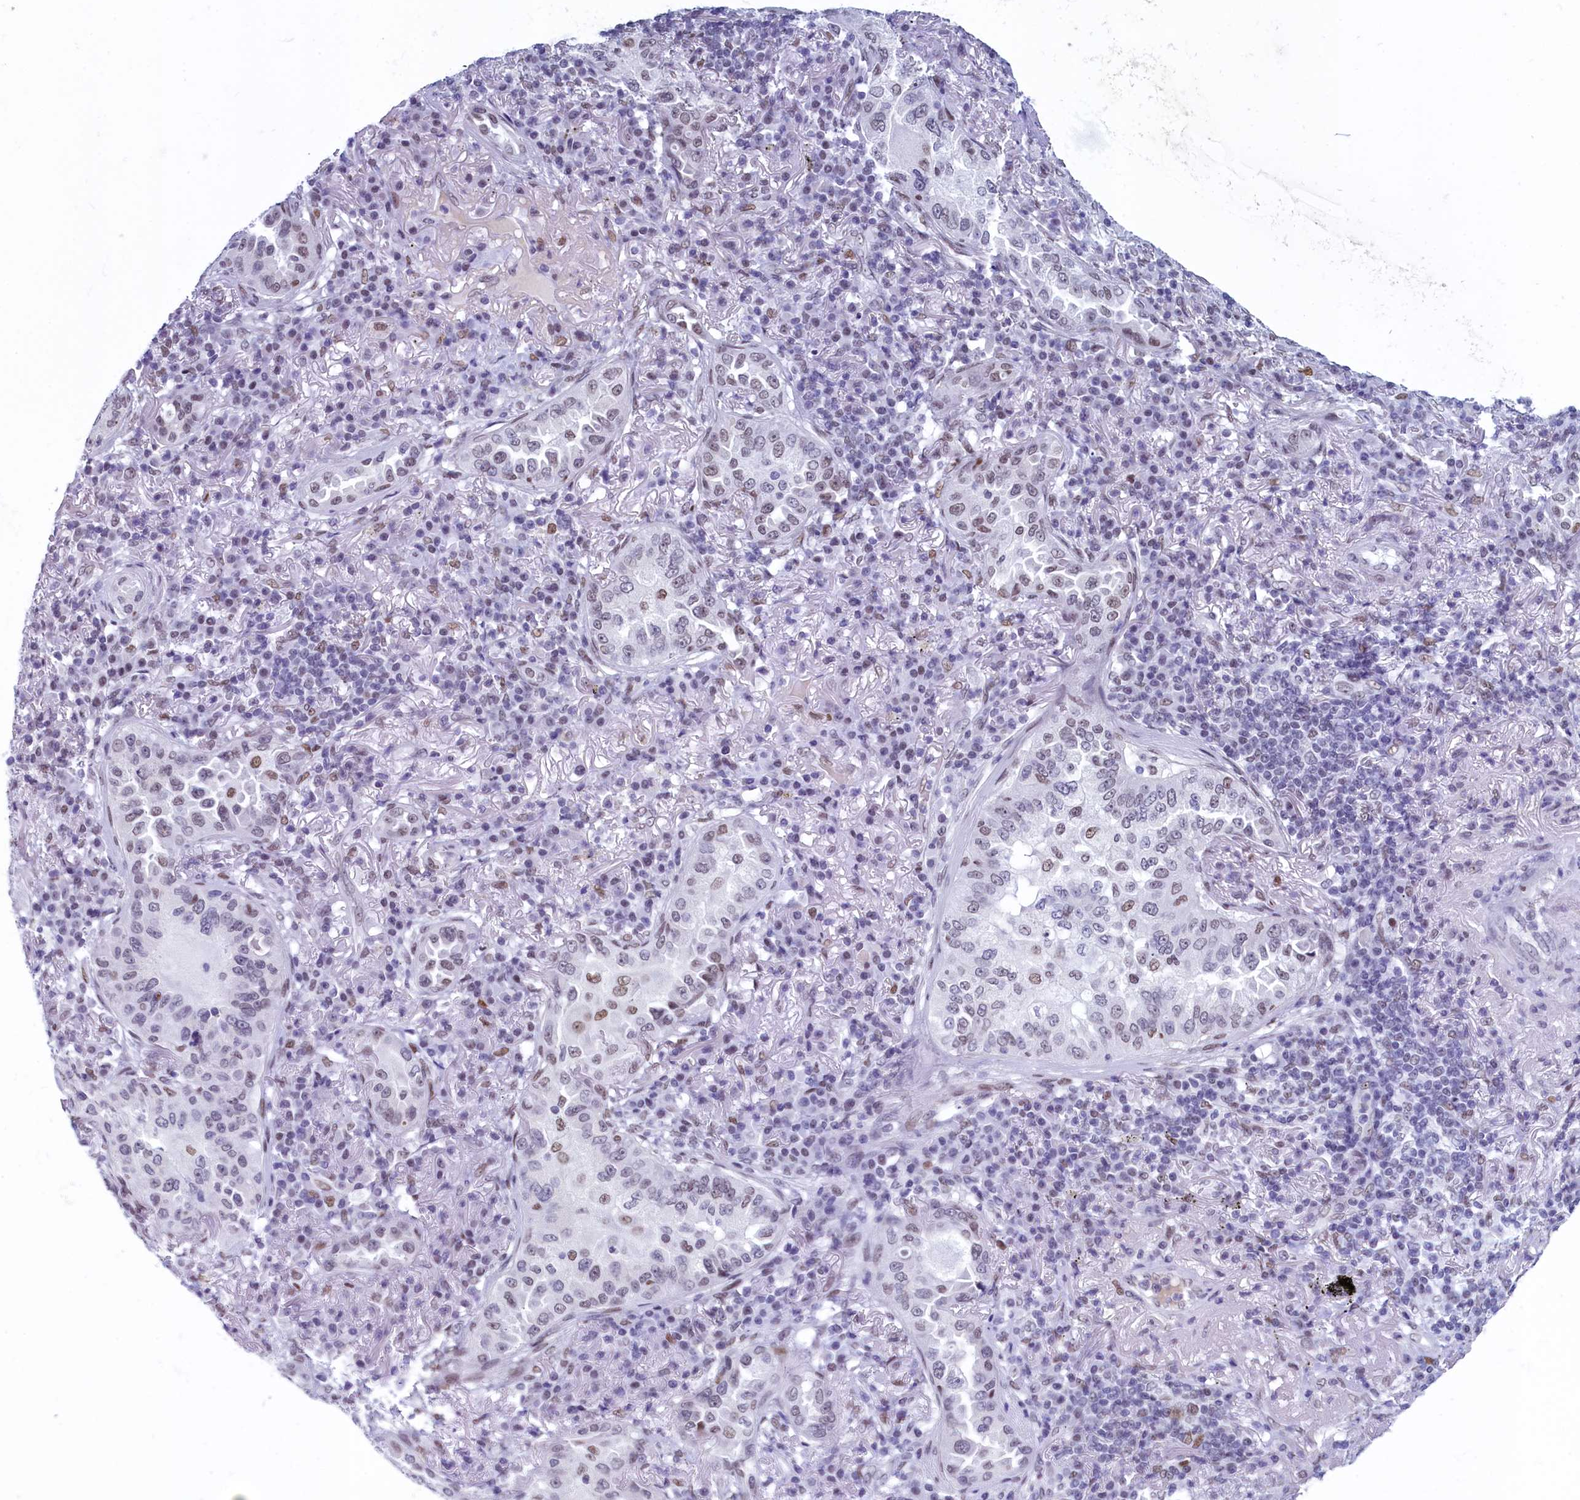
{"staining": {"intensity": "weak", "quantity": "<25%", "location": "nuclear"}, "tissue": "lung cancer", "cell_type": "Tumor cells", "image_type": "cancer", "snomed": [{"axis": "morphology", "description": "Adenocarcinoma, NOS"}, {"axis": "topography", "description": "Lung"}], "caption": "Image shows no significant protein expression in tumor cells of lung adenocarcinoma.", "gene": "SUGP2", "patient": {"sex": "female", "age": 69}}